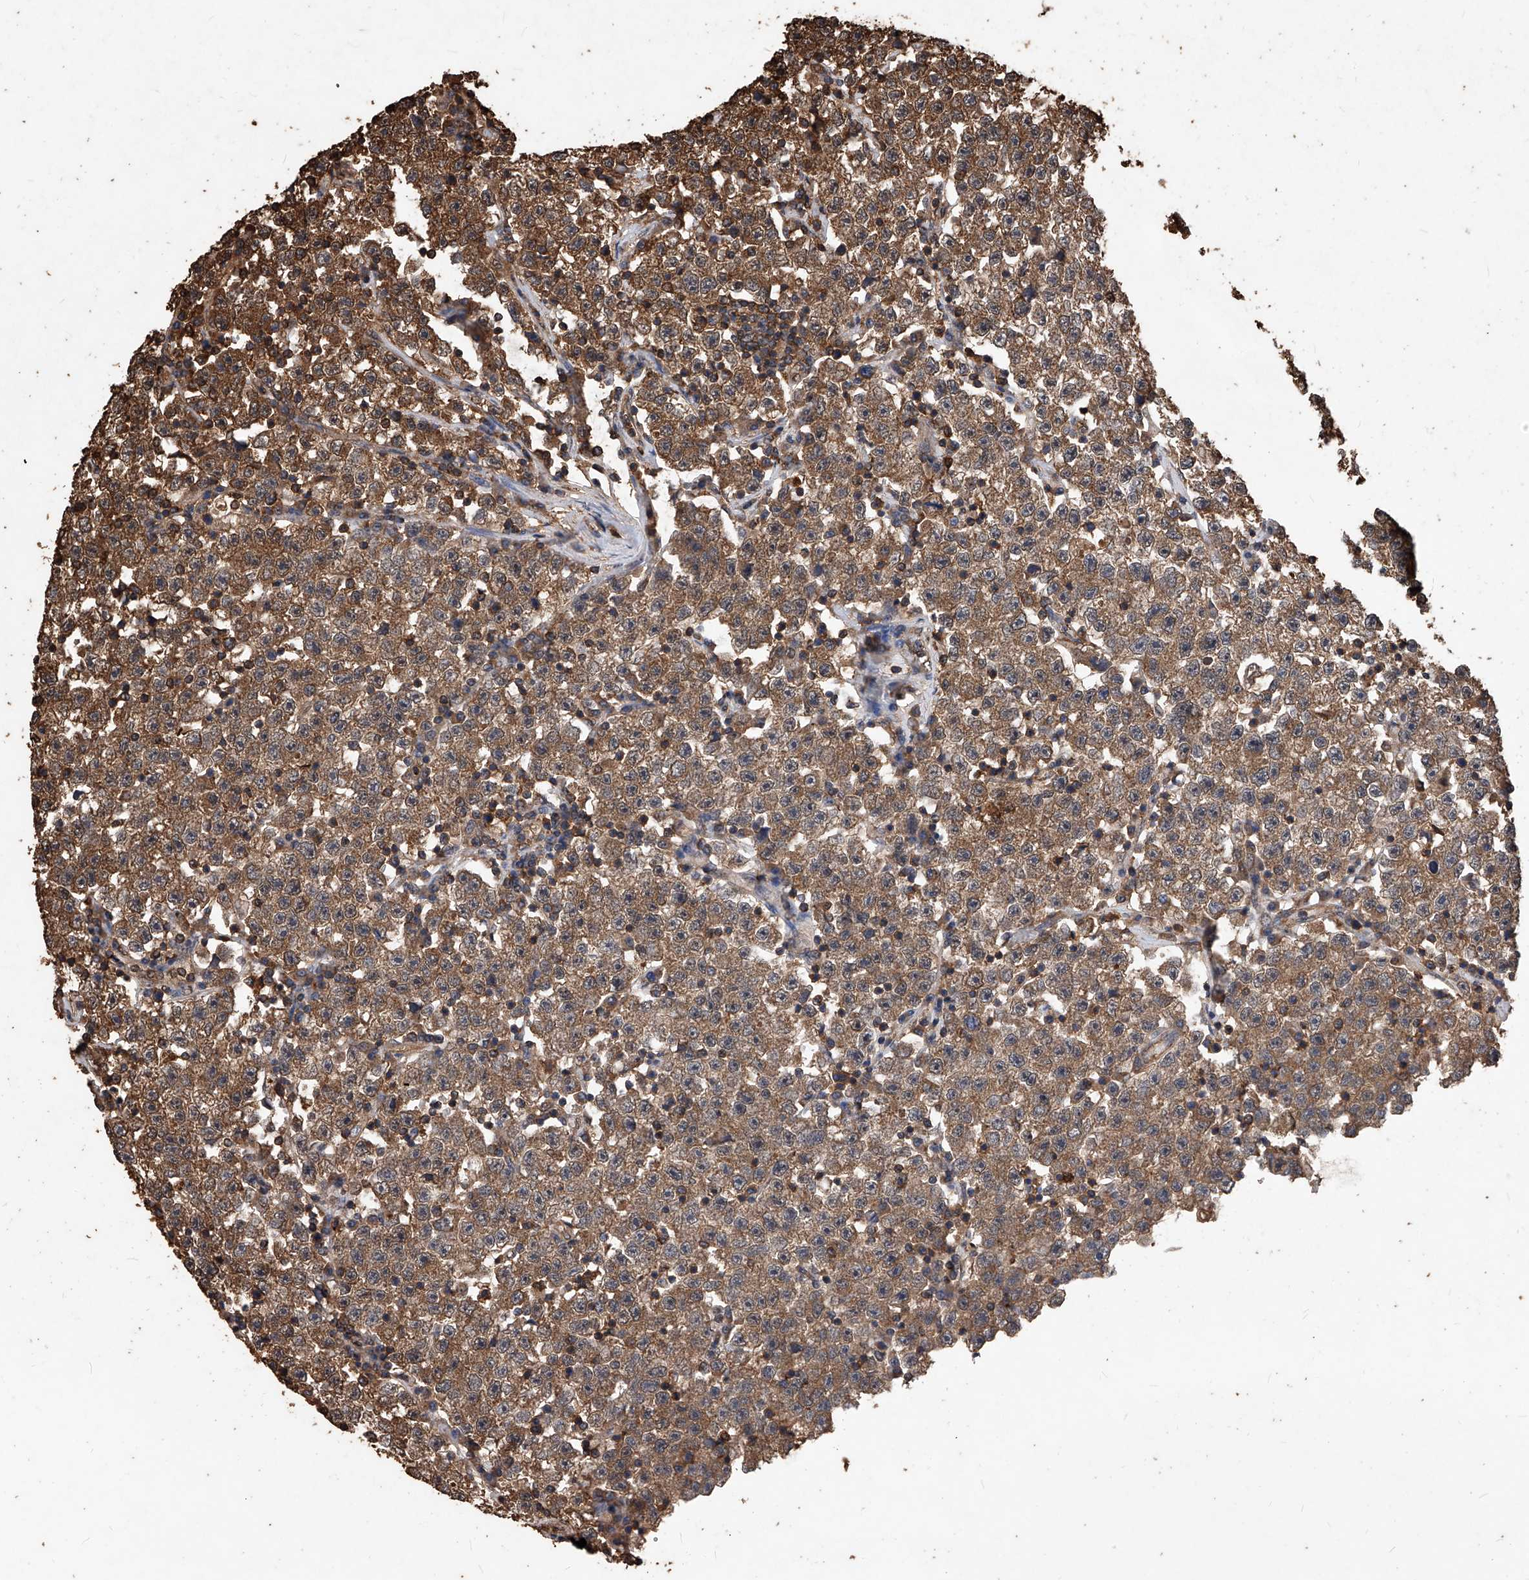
{"staining": {"intensity": "moderate", "quantity": ">75%", "location": "cytoplasmic/membranous"}, "tissue": "testis cancer", "cell_type": "Tumor cells", "image_type": "cancer", "snomed": [{"axis": "morphology", "description": "Seminoma, NOS"}, {"axis": "topography", "description": "Testis"}], "caption": "A histopathology image of testis seminoma stained for a protein shows moderate cytoplasmic/membranous brown staining in tumor cells.", "gene": "UCP2", "patient": {"sex": "male", "age": 22}}